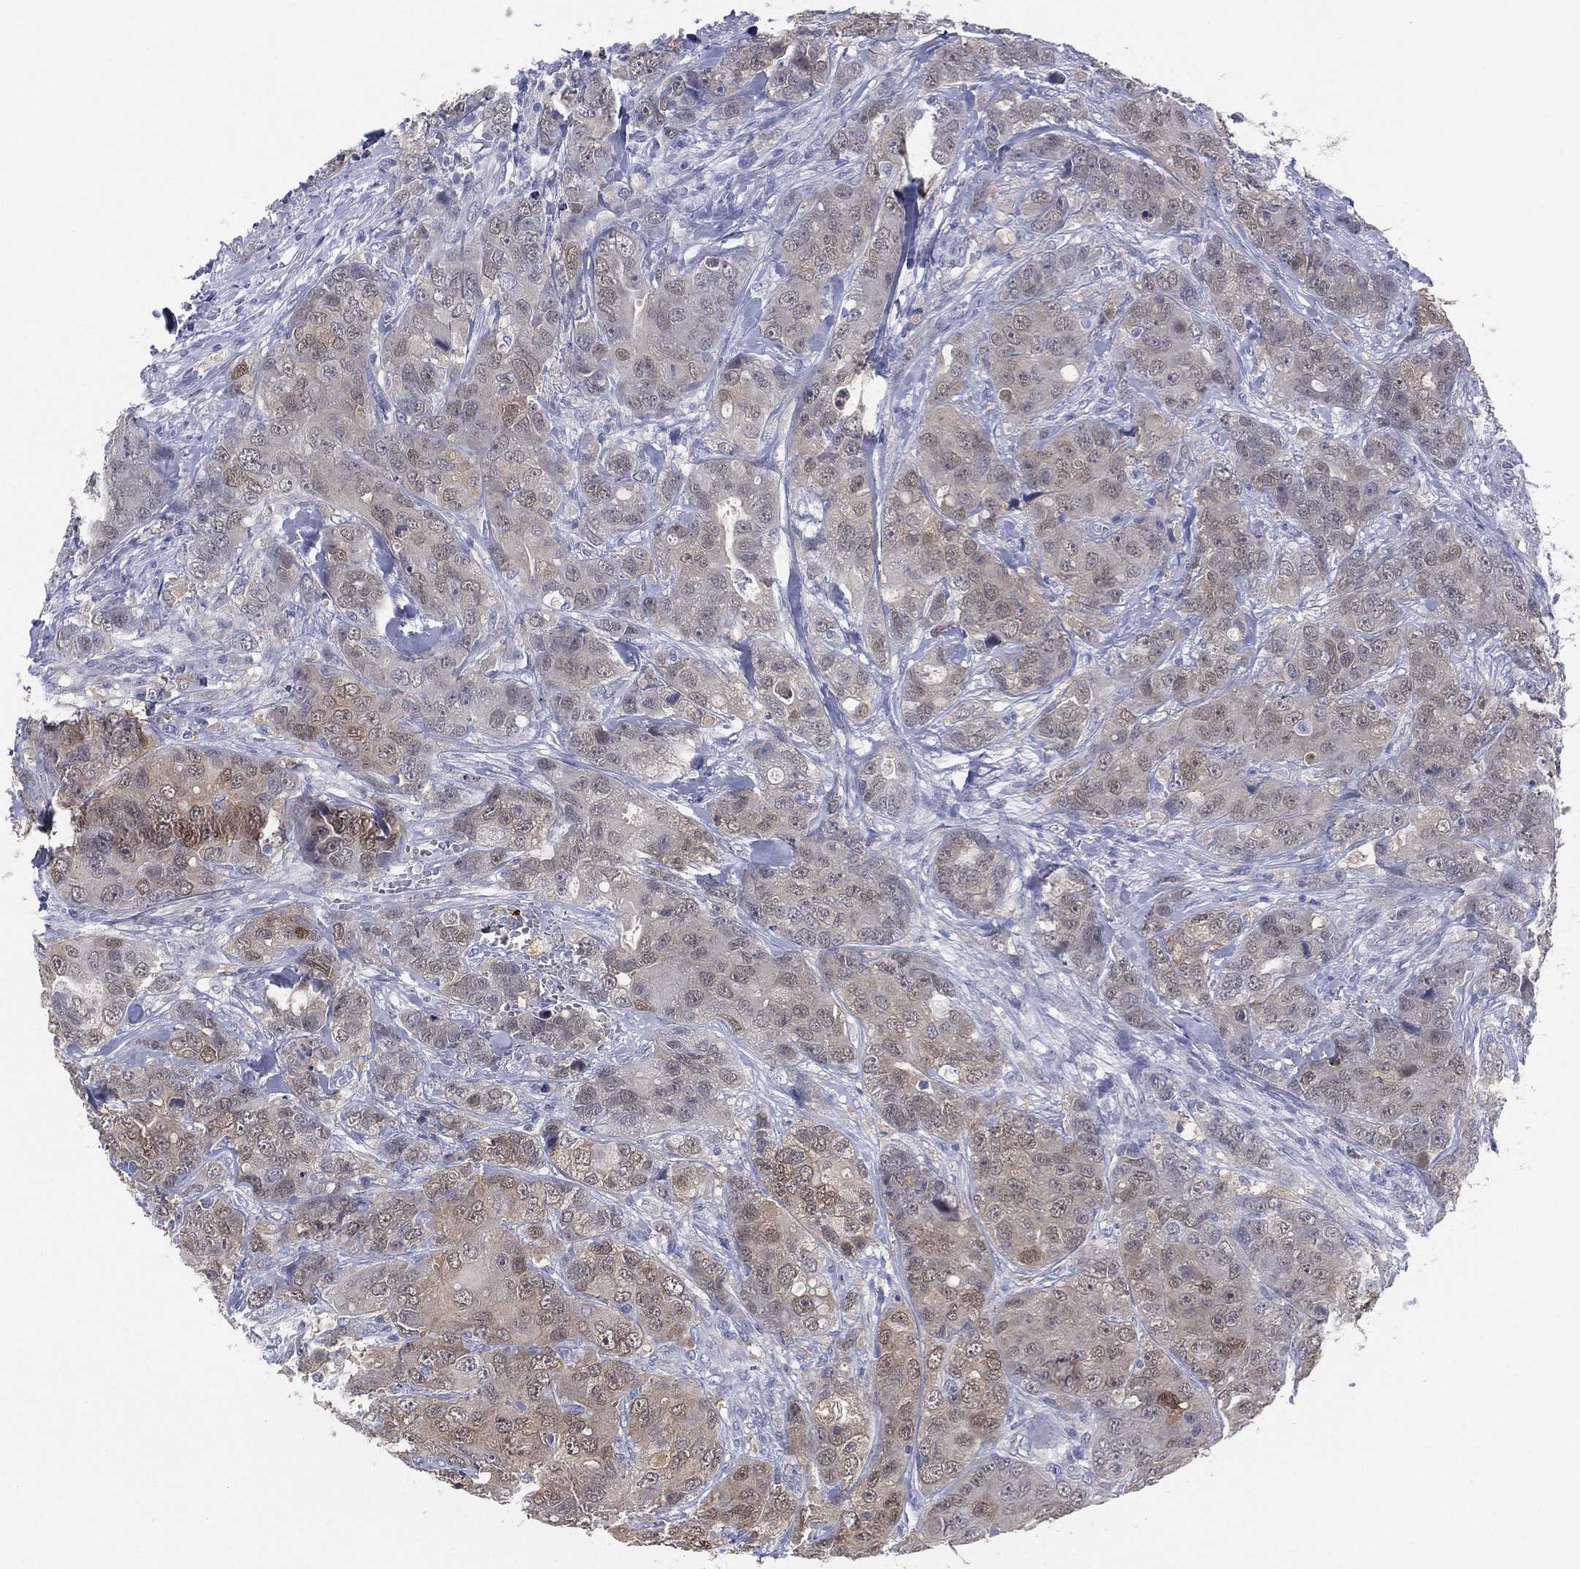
{"staining": {"intensity": "weak", "quantity": "<25%", "location": "nuclear"}, "tissue": "breast cancer", "cell_type": "Tumor cells", "image_type": "cancer", "snomed": [{"axis": "morphology", "description": "Duct carcinoma"}, {"axis": "topography", "description": "Breast"}], "caption": "The image reveals no staining of tumor cells in breast cancer (invasive ductal carcinoma).", "gene": "DDAH1", "patient": {"sex": "female", "age": 43}}